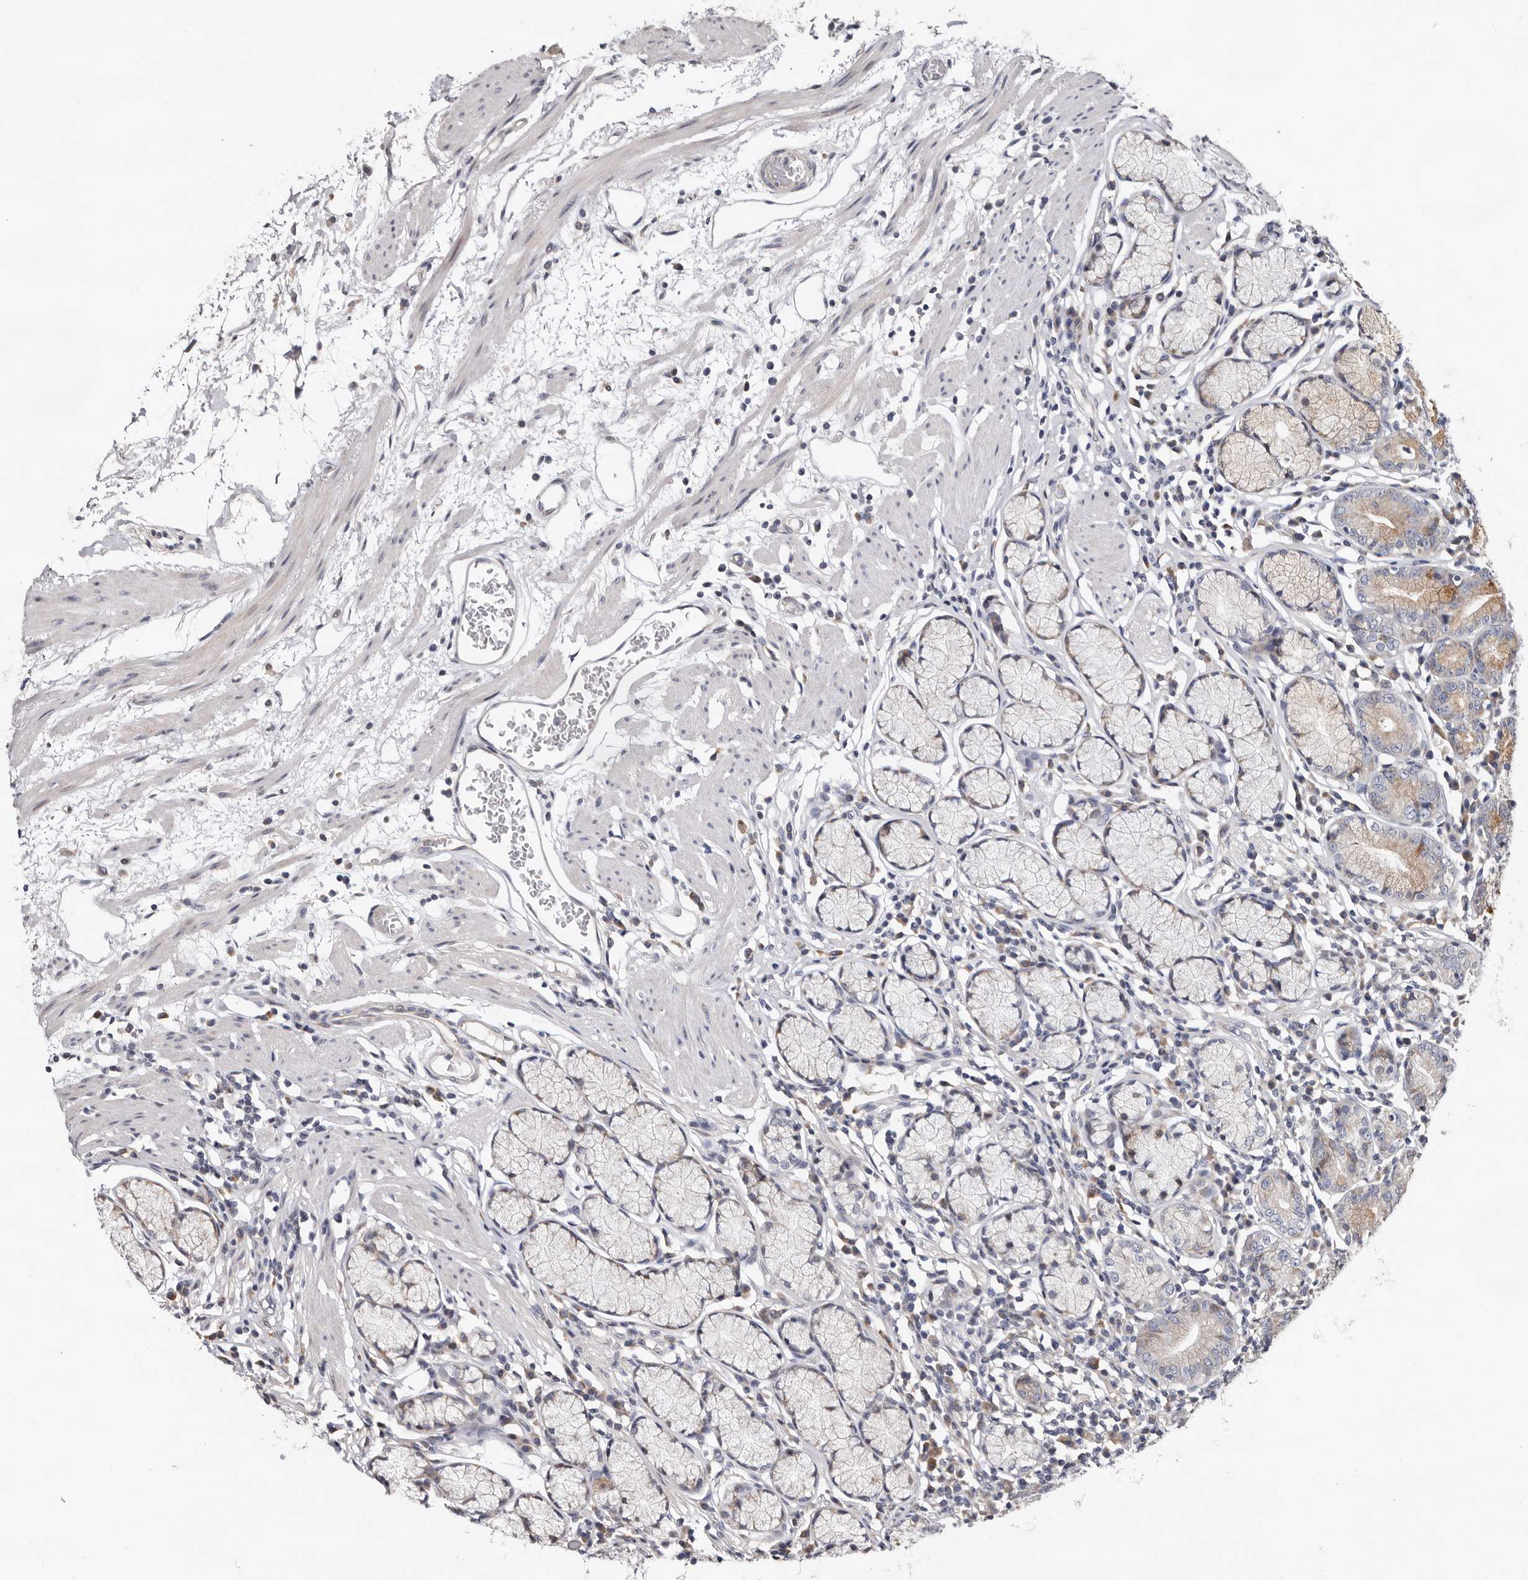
{"staining": {"intensity": "moderate", "quantity": "<25%", "location": "cytoplasmic/membranous"}, "tissue": "stomach", "cell_type": "Glandular cells", "image_type": "normal", "snomed": [{"axis": "morphology", "description": "Normal tissue, NOS"}, {"axis": "topography", "description": "Stomach"}], "caption": "Stomach was stained to show a protein in brown. There is low levels of moderate cytoplasmic/membranous staining in approximately <25% of glandular cells. Using DAB (brown) and hematoxylin (blue) stains, captured at high magnification using brightfield microscopy.", "gene": "WEE2", "patient": {"sex": "male", "age": 55}}